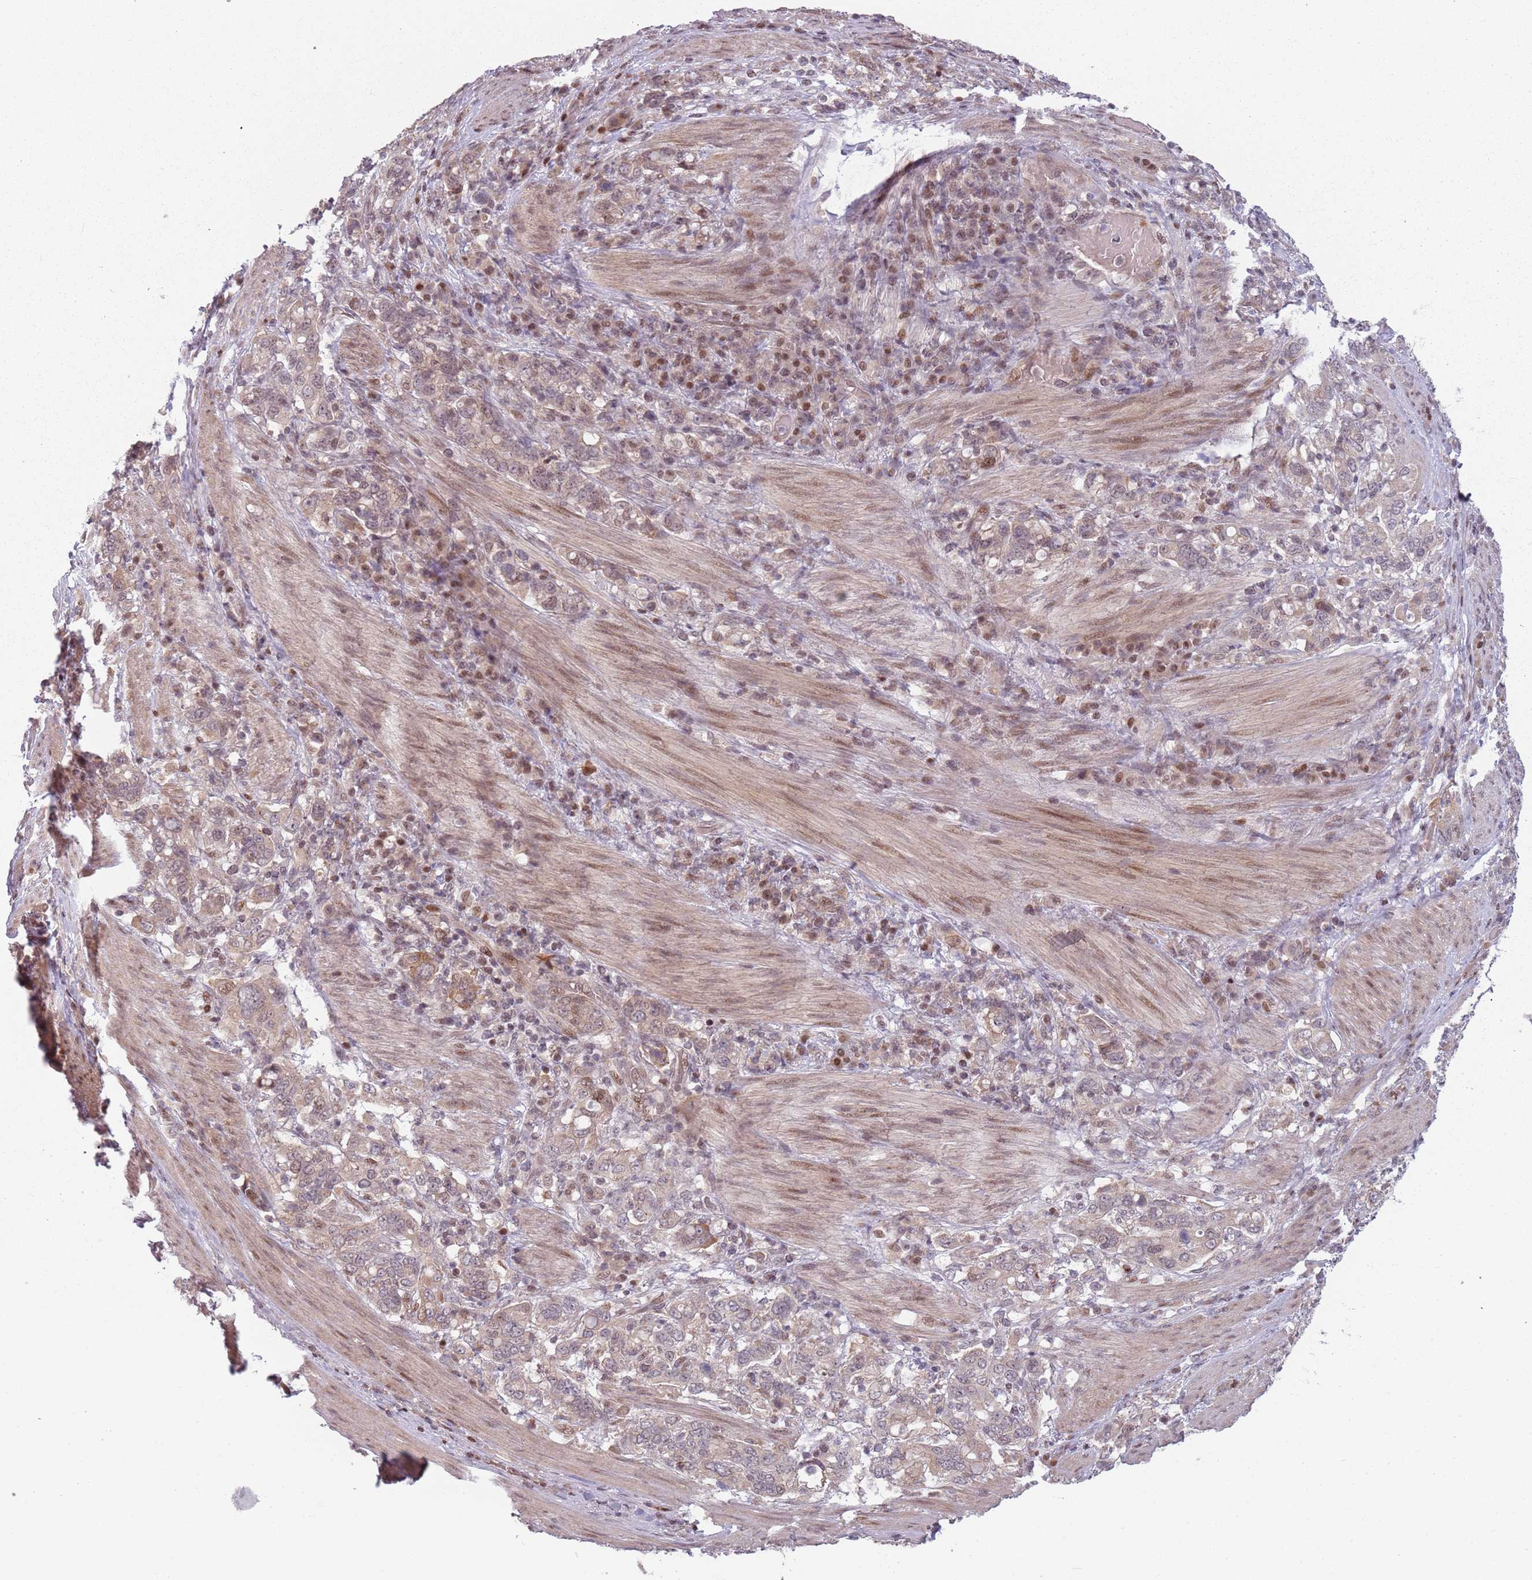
{"staining": {"intensity": "weak", "quantity": ">75%", "location": "cytoplasmic/membranous"}, "tissue": "stomach cancer", "cell_type": "Tumor cells", "image_type": "cancer", "snomed": [{"axis": "morphology", "description": "Adenocarcinoma, NOS"}, {"axis": "topography", "description": "Stomach, upper"}, {"axis": "topography", "description": "Stomach"}], "caption": "Weak cytoplasmic/membranous protein staining is identified in about >75% of tumor cells in stomach cancer (adenocarcinoma).", "gene": "ADGRG1", "patient": {"sex": "male", "age": 62}}